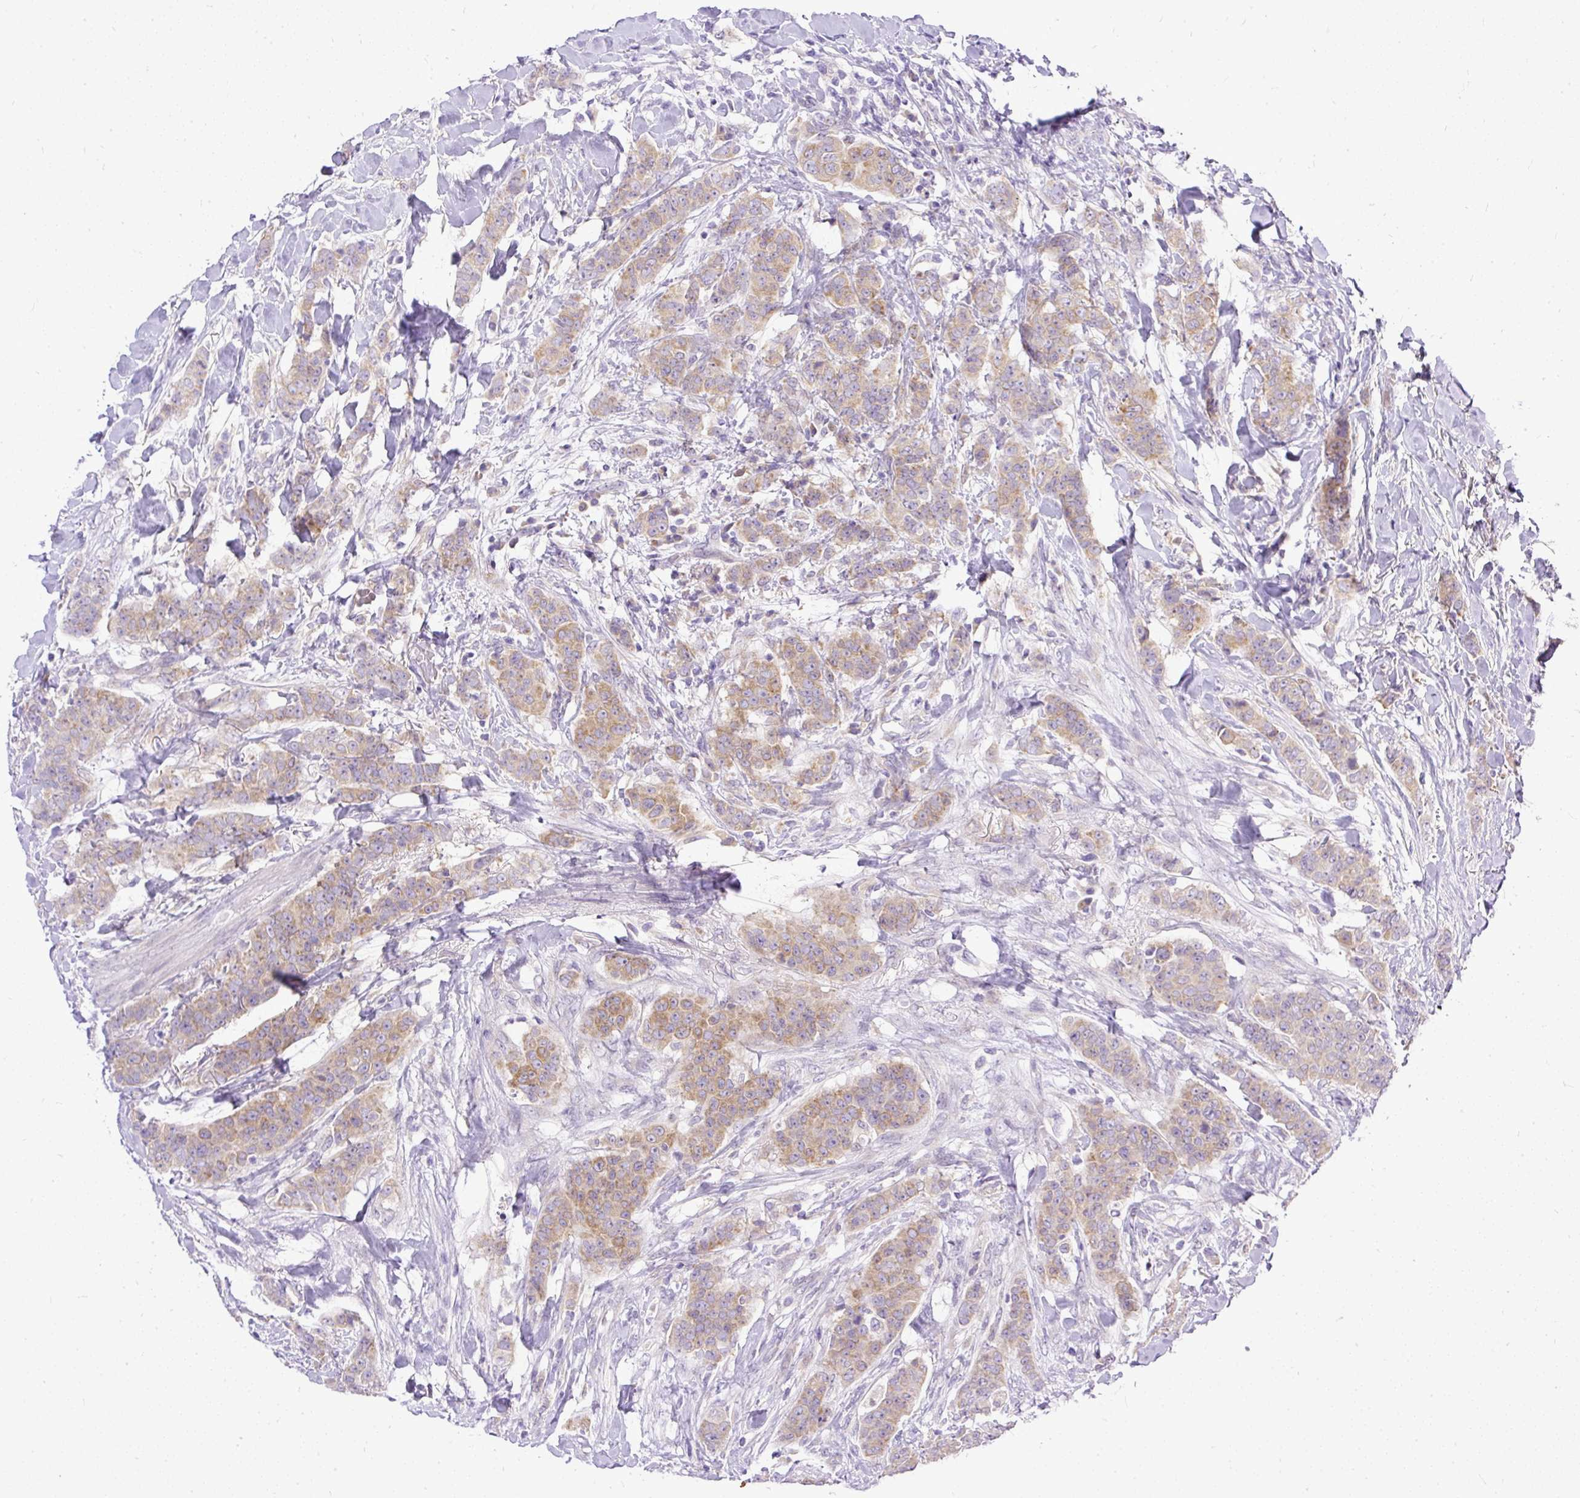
{"staining": {"intensity": "moderate", "quantity": ">75%", "location": "cytoplasmic/membranous"}, "tissue": "breast cancer", "cell_type": "Tumor cells", "image_type": "cancer", "snomed": [{"axis": "morphology", "description": "Duct carcinoma"}, {"axis": "topography", "description": "Breast"}], "caption": "Immunohistochemistry micrograph of neoplastic tissue: breast invasive ductal carcinoma stained using immunohistochemistry displays medium levels of moderate protein expression localized specifically in the cytoplasmic/membranous of tumor cells, appearing as a cytoplasmic/membranous brown color.", "gene": "AMFR", "patient": {"sex": "female", "age": 40}}